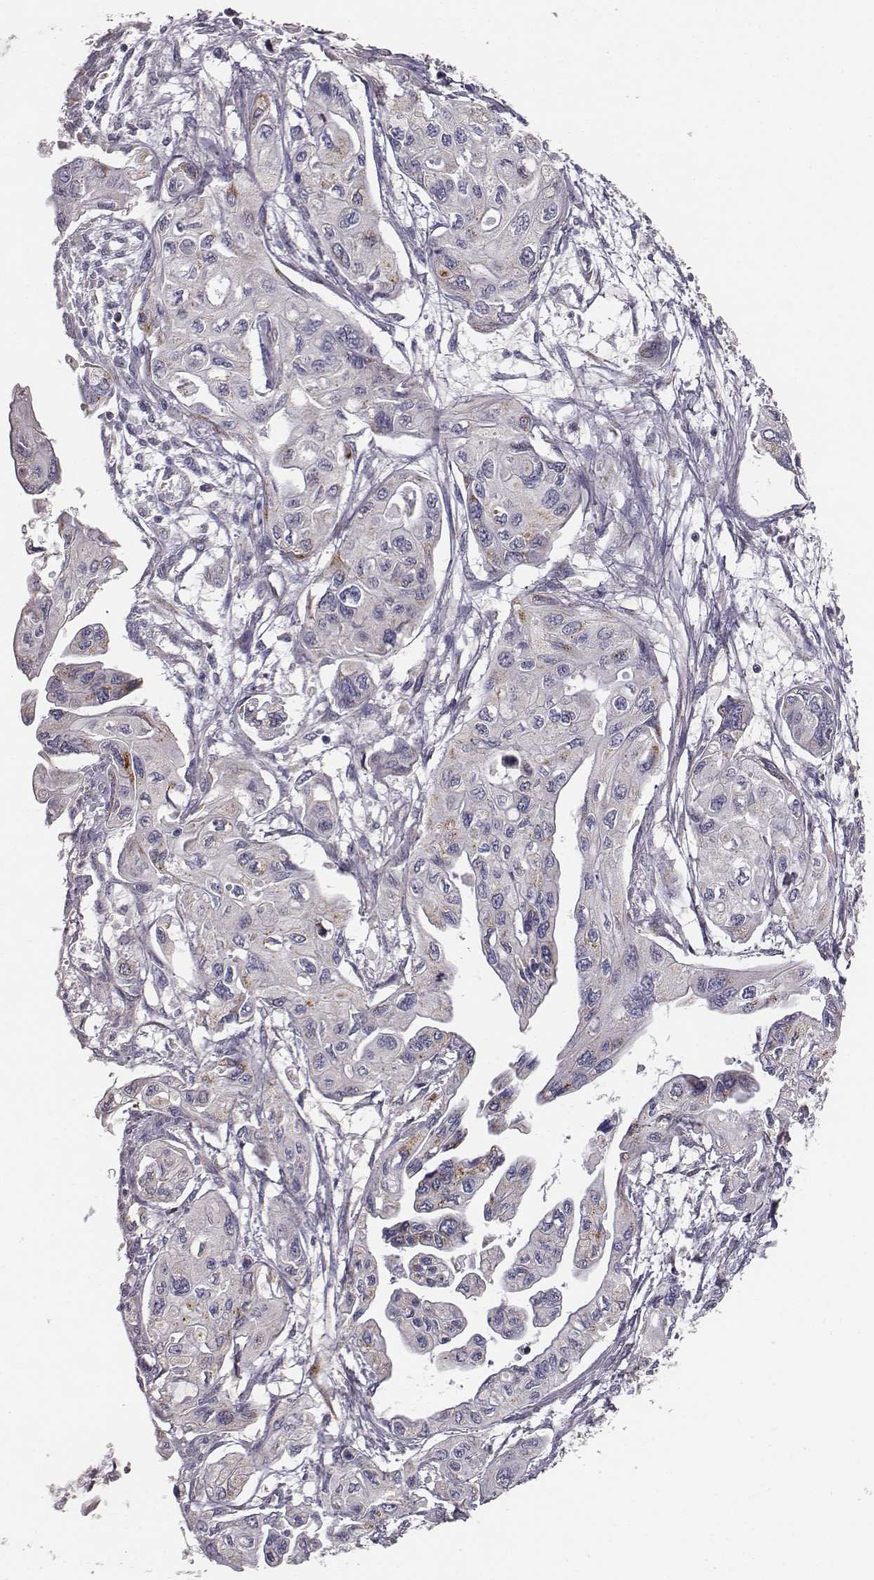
{"staining": {"intensity": "negative", "quantity": "none", "location": "none"}, "tissue": "pancreatic cancer", "cell_type": "Tumor cells", "image_type": "cancer", "snomed": [{"axis": "morphology", "description": "Adenocarcinoma, NOS"}, {"axis": "topography", "description": "Pancreas"}], "caption": "Tumor cells are negative for brown protein staining in pancreatic adenocarcinoma.", "gene": "ABCD3", "patient": {"sex": "female", "age": 76}}